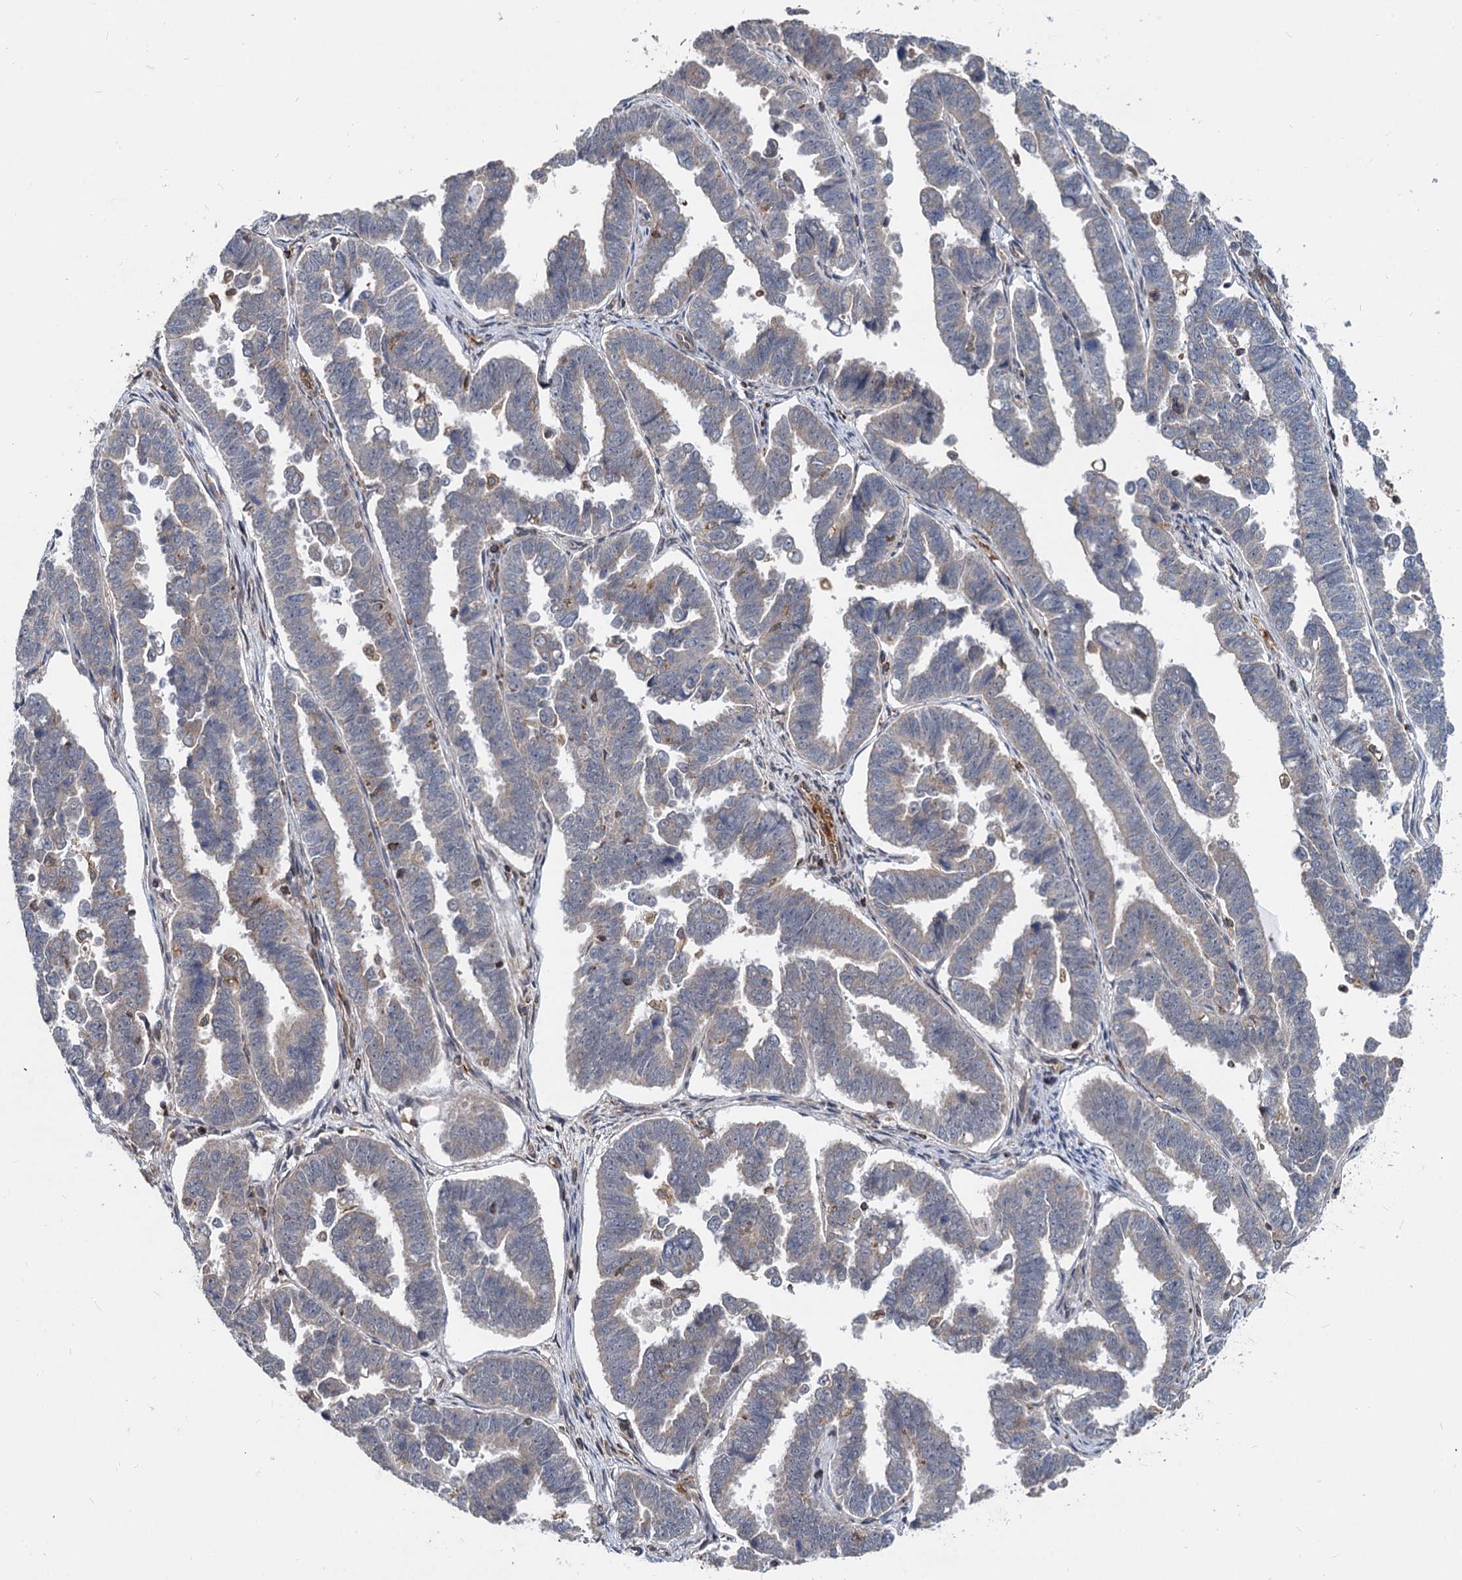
{"staining": {"intensity": "negative", "quantity": "none", "location": "none"}, "tissue": "endometrial cancer", "cell_type": "Tumor cells", "image_type": "cancer", "snomed": [{"axis": "morphology", "description": "Adenocarcinoma, NOS"}, {"axis": "topography", "description": "Endometrium"}], "caption": "High power microscopy photomicrograph of an immunohistochemistry histopathology image of endometrial cancer, revealing no significant staining in tumor cells. (DAB (3,3'-diaminobenzidine) immunohistochemistry (IHC) visualized using brightfield microscopy, high magnification).", "gene": "STIM1", "patient": {"sex": "female", "age": 75}}